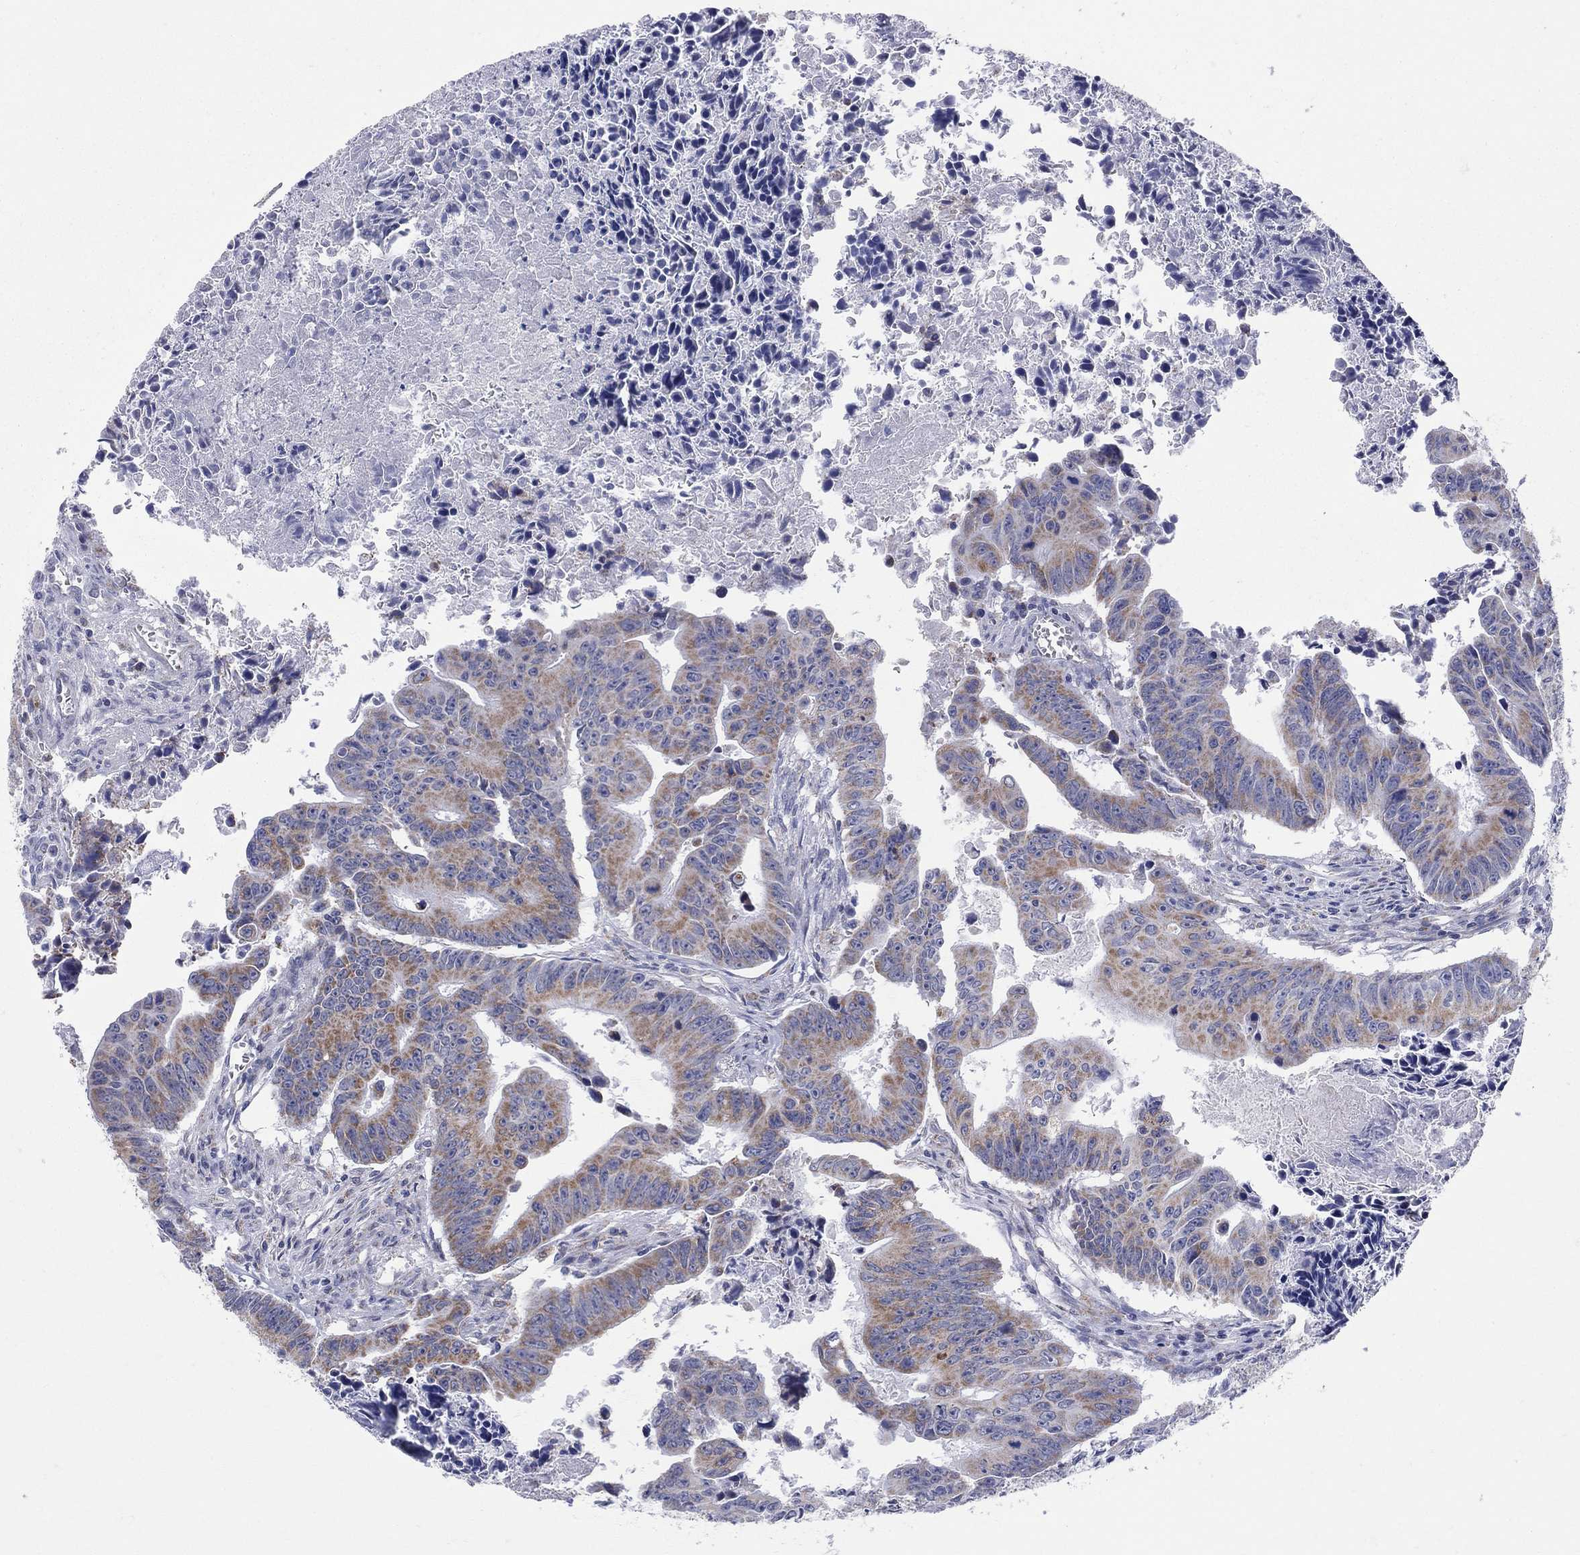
{"staining": {"intensity": "moderate", "quantity": "25%-75%", "location": "cytoplasmic/membranous"}, "tissue": "colorectal cancer", "cell_type": "Tumor cells", "image_type": "cancer", "snomed": [{"axis": "morphology", "description": "Adenocarcinoma, NOS"}, {"axis": "topography", "description": "Colon"}], "caption": "This micrograph demonstrates colorectal cancer stained with immunohistochemistry (IHC) to label a protein in brown. The cytoplasmic/membranous of tumor cells show moderate positivity for the protein. Nuclei are counter-stained blue.", "gene": "KISS1R", "patient": {"sex": "female", "age": 87}}